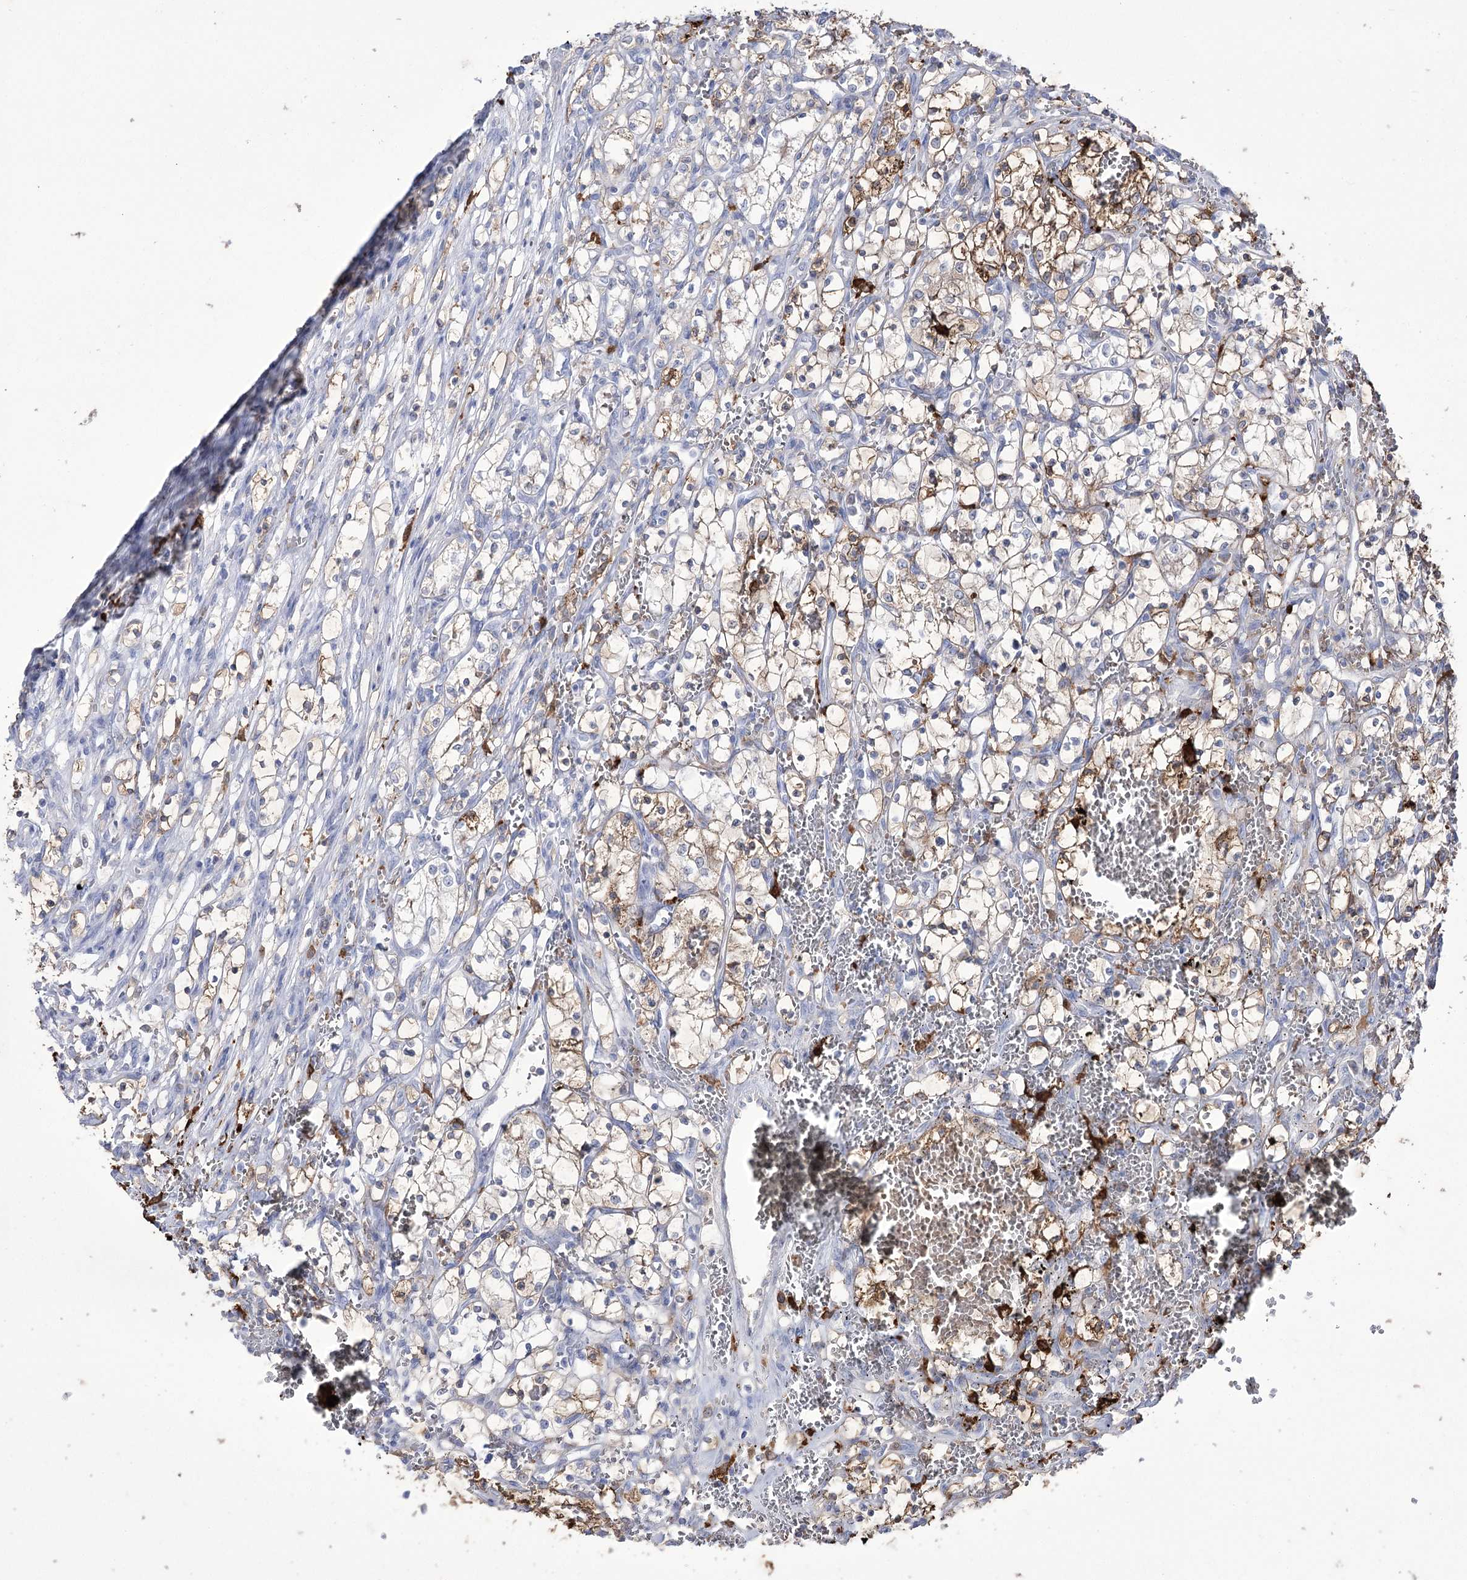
{"staining": {"intensity": "moderate", "quantity": "<25%", "location": "cytoplasmic/membranous"}, "tissue": "renal cancer", "cell_type": "Tumor cells", "image_type": "cancer", "snomed": [{"axis": "morphology", "description": "Adenocarcinoma, NOS"}, {"axis": "topography", "description": "Kidney"}], "caption": "A low amount of moderate cytoplasmic/membranous expression is present in about <25% of tumor cells in renal cancer tissue.", "gene": "ZNF622", "patient": {"sex": "female", "age": 69}}